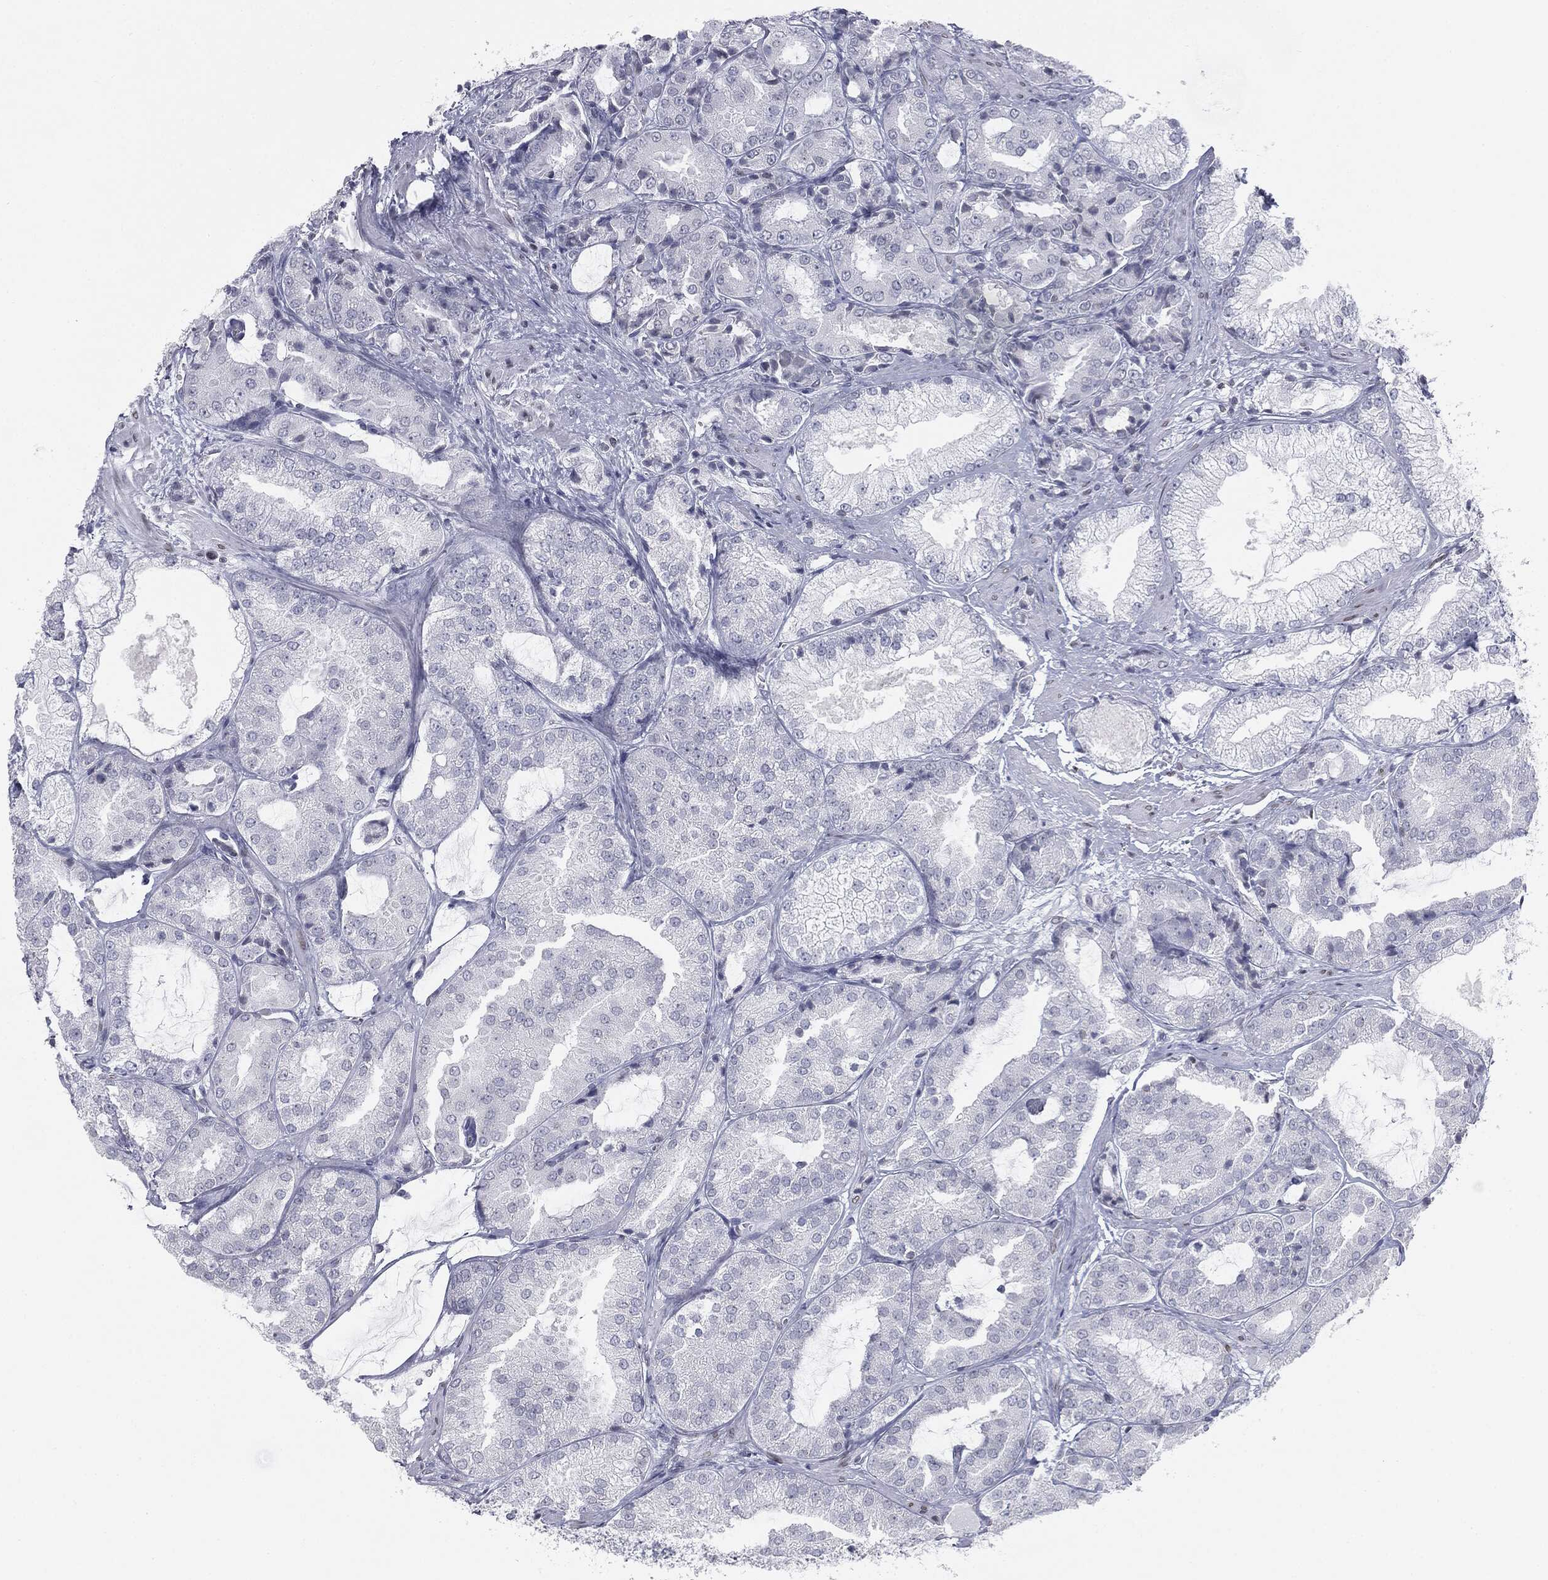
{"staining": {"intensity": "negative", "quantity": "none", "location": "none"}, "tissue": "prostate cancer", "cell_type": "Tumor cells", "image_type": "cancer", "snomed": [{"axis": "morphology", "description": "Adenocarcinoma, High grade"}, {"axis": "topography", "description": "Prostate"}], "caption": "Histopathology image shows no protein positivity in tumor cells of prostate cancer (high-grade adenocarcinoma) tissue.", "gene": "ALDOB", "patient": {"sex": "male", "age": 68}}